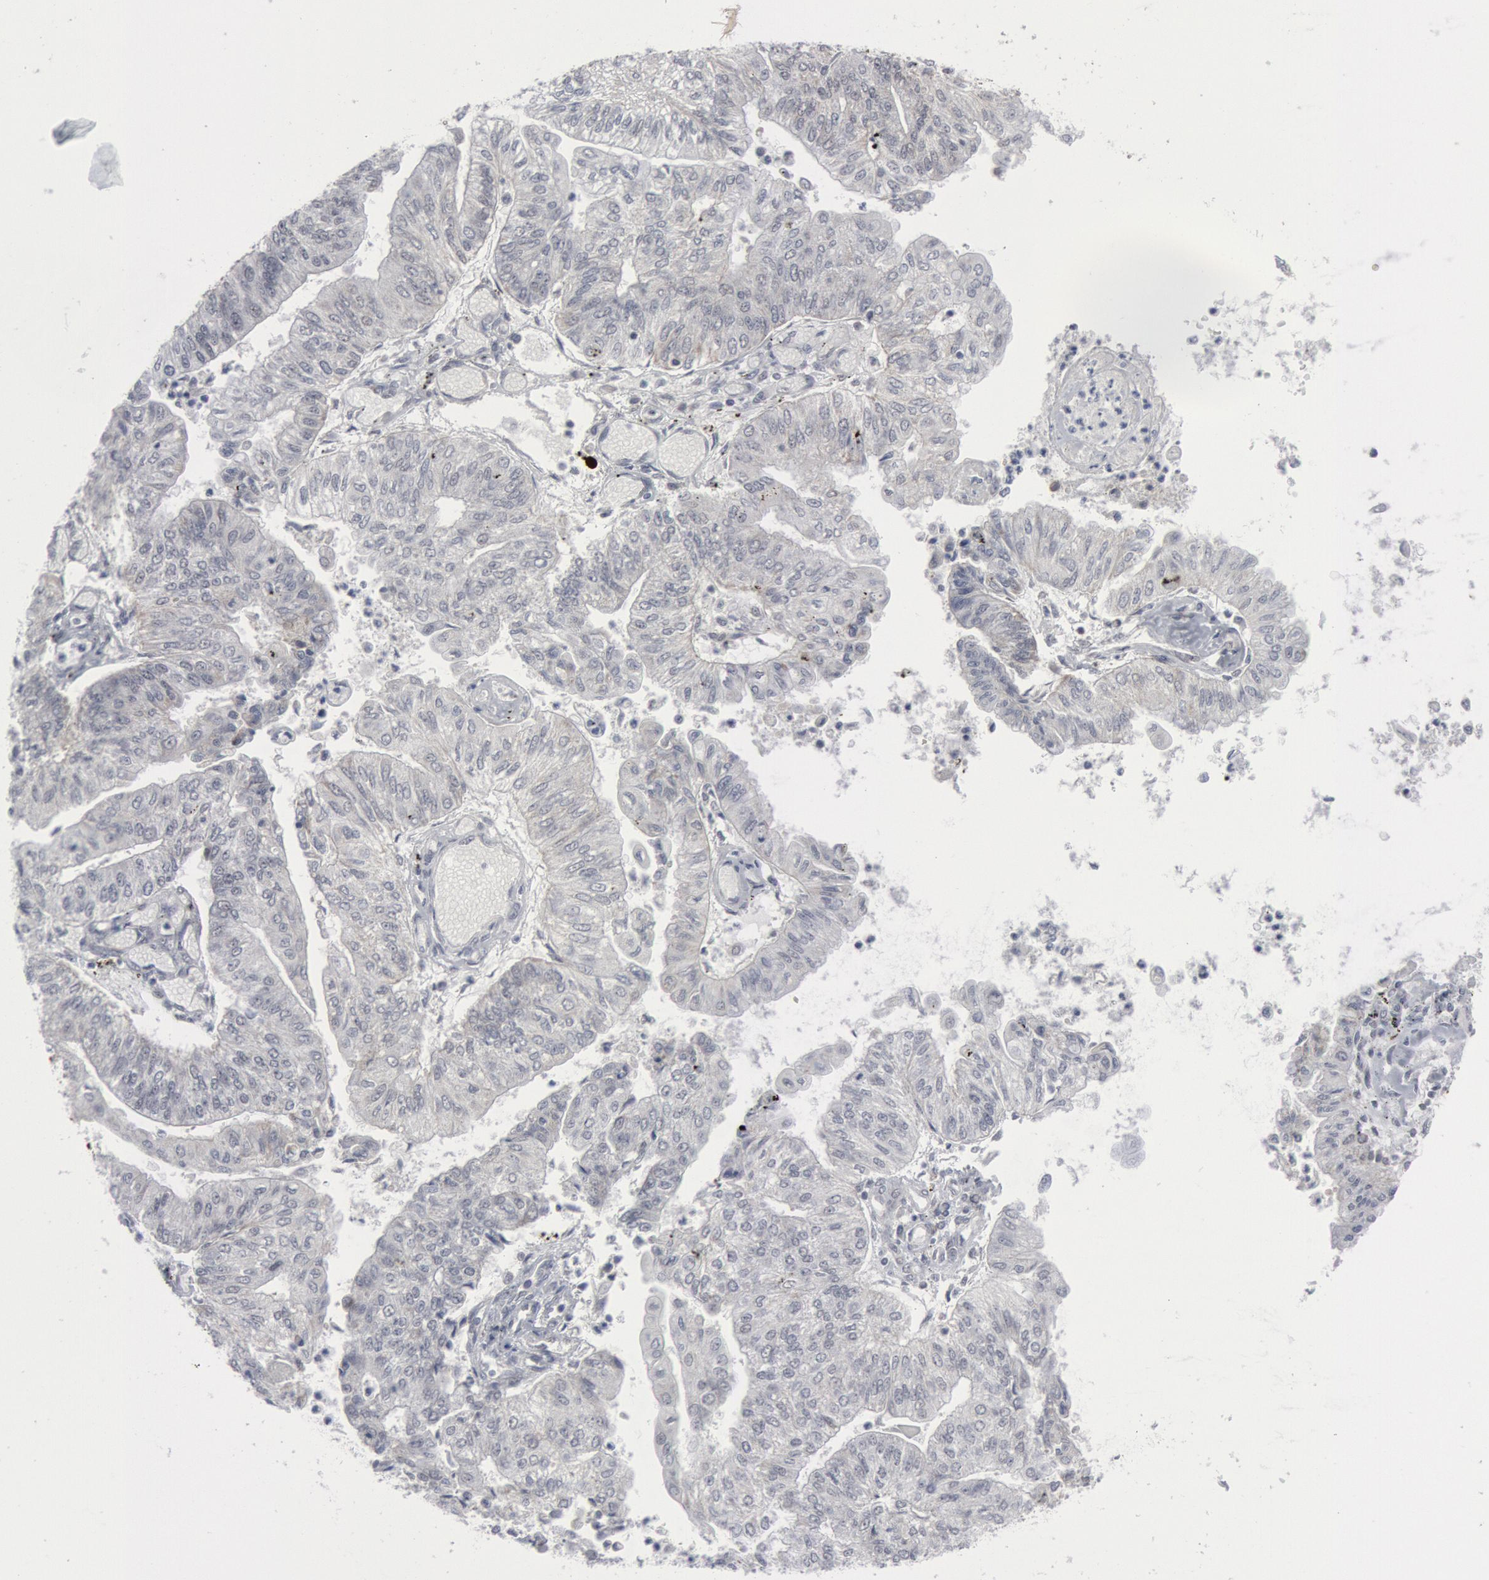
{"staining": {"intensity": "negative", "quantity": "none", "location": "none"}, "tissue": "endometrial cancer", "cell_type": "Tumor cells", "image_type": "cancer", "snomed": [{"axis": "morphology", "description": "Adenocarcinoma, NOS"}, {"axis": "topography", "description": "Endometrium"}], "caption": "IHC micrograph of human endometrial cancer stained for a protein (brown), which shows no expression in tumor cells.", "gene": "CASP9", "patient": {"sex": "female", "age": 59}}